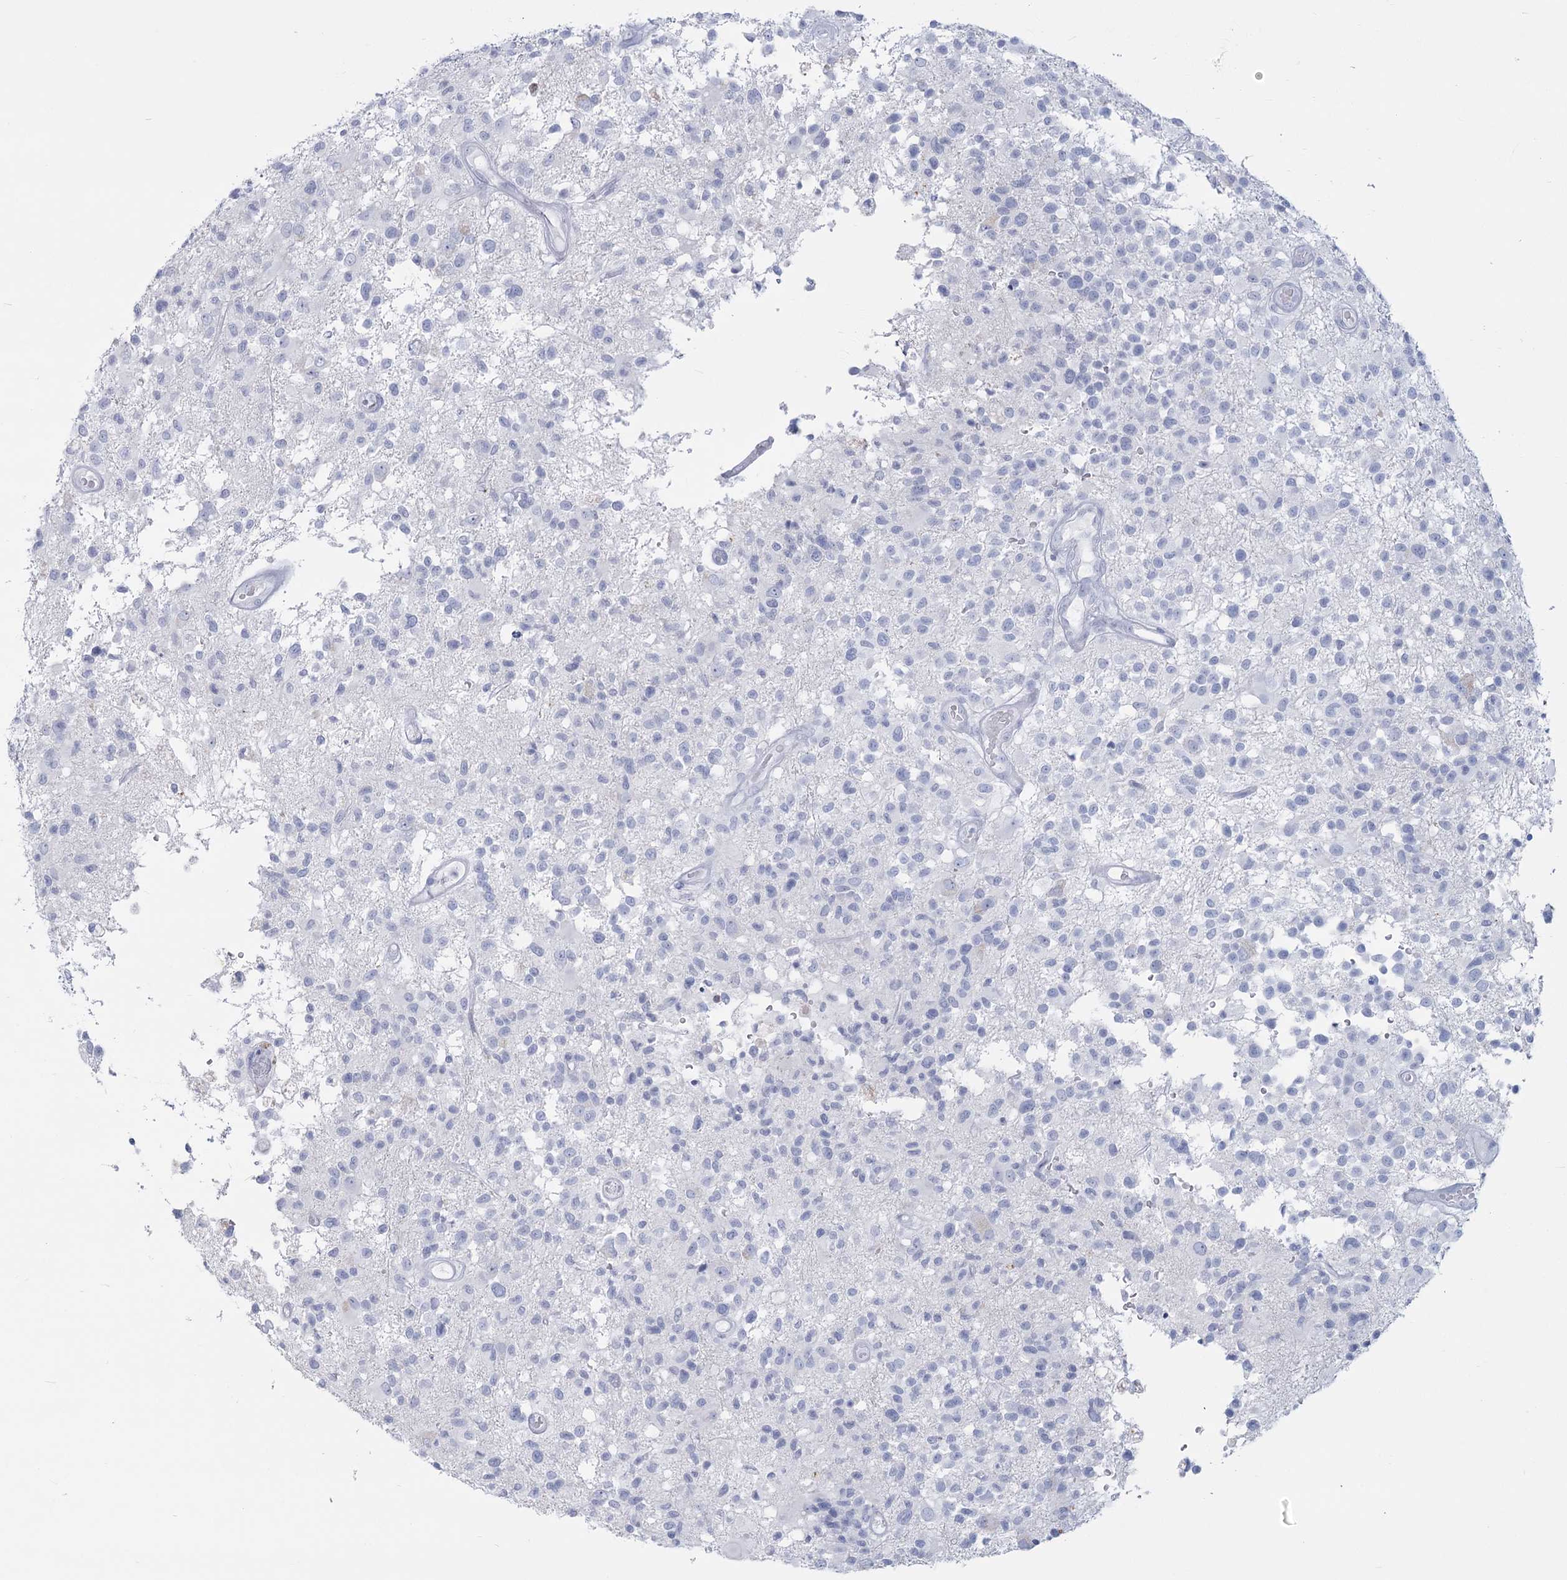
{"staining": {"intensity": "negative", "quantity": "none", "location": "none"}, "tissue": "glioma", "cell_type": "Tumor cells", "image_type": "cancer", "snomed": [{"axis": "morphology", "description": "Glioma, malignant, High grade"}, {"axis": "morphology", "description": "Glioblastoma, NOS"}, {"axis": "topography", "description": "Brain"}], "caption": "Human malignant glioma (high-grade) stained for a protein using IHC shows no expression in tumor cells.", "gene": "SLC6A19", "patient": {"sex": "male", "age": 60}}